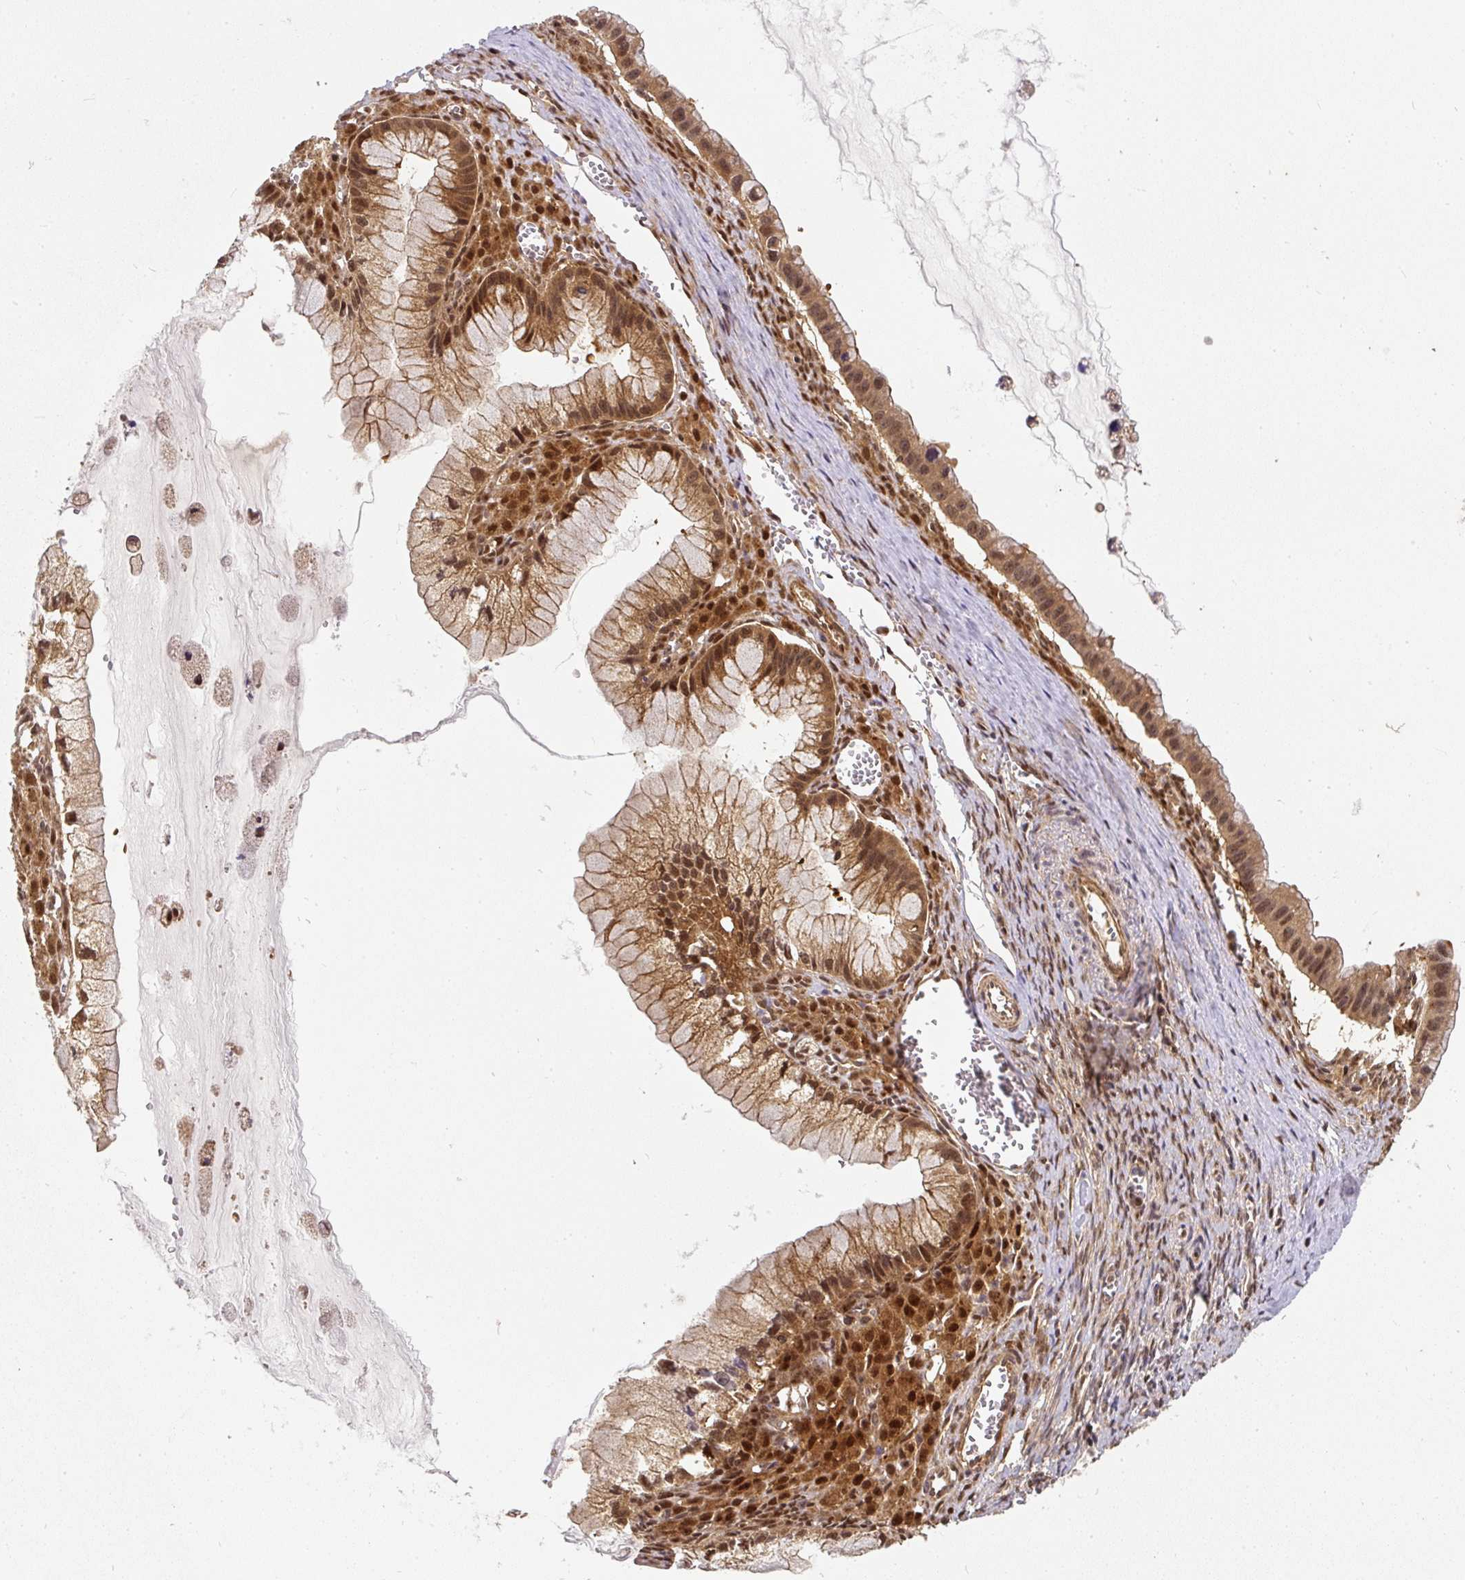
{"staining": {"intensity": "moderate", "quantity": ">75%", "location": "cytoplasmic/membranous,nuclear"}, "tissue": "ovarian cancer", "cell_type": "Tumor cells", "image_type": "cancer", "snomed": [{"axis": "morphology", "description": "Cystadenocarcinoma, mucinous, NOS"}, {"axis": "topography", "description": "Ovary"}], "caption": "Ovarian cancer (mucinous cystadenocarcinoma) stained for a protein exhibits moderate cytoplasmic/membranous and nuclear positivity in tumor cells. The protein is shown in brown color, while the nuclei are stained blue.", "gene": "PSMD1", "patient": {"sex": "female", "age": 59}}